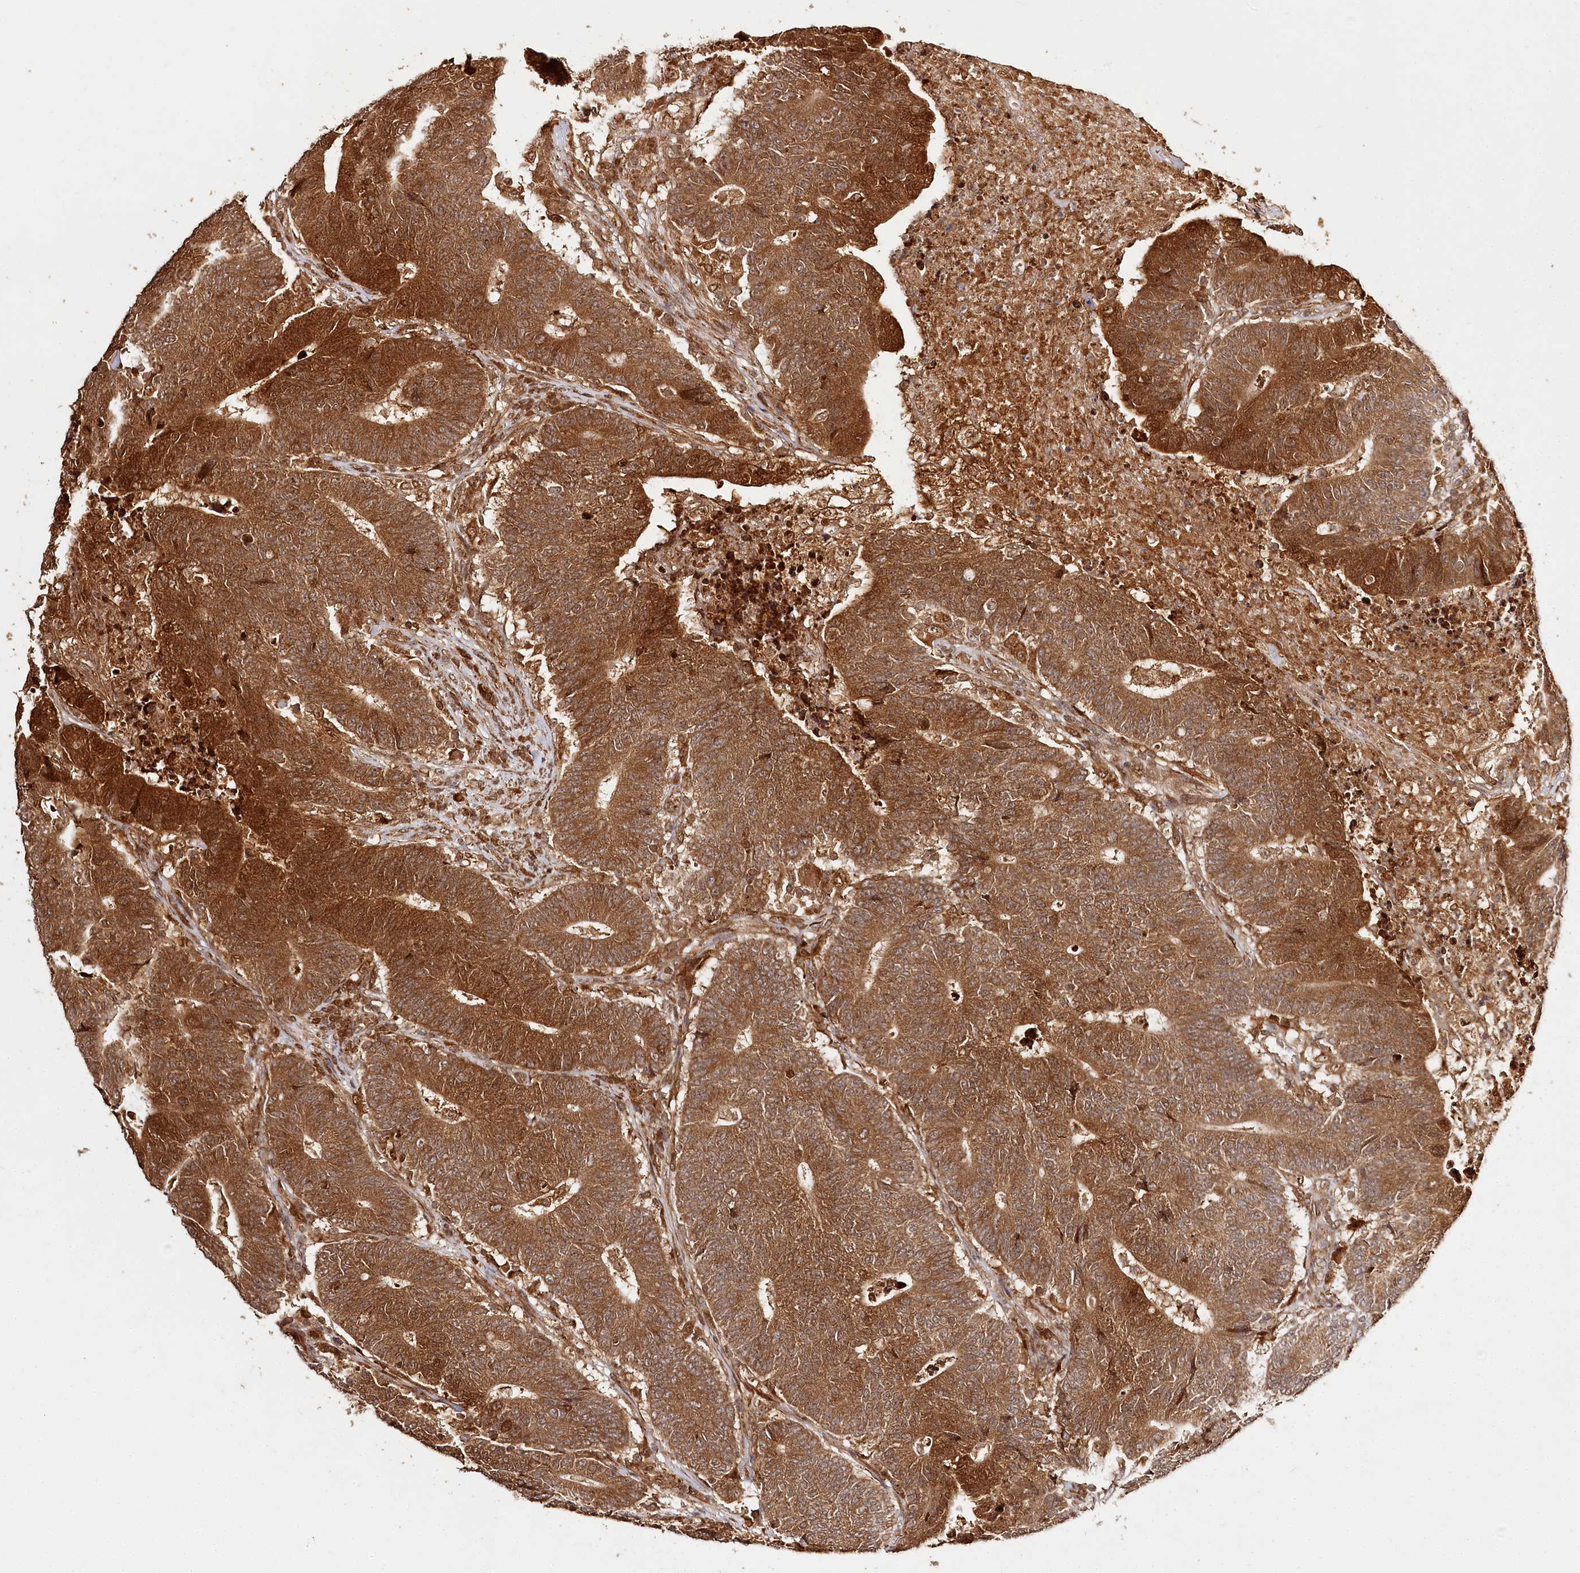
{"staining": {"intensity": "strong", "quantity": ">75%", "location": "cytoplasmic/membranous,nuclear"}, "tissue": "colorectal cancer", "cell_type": "Tumor cells", "image_type": "cancer", "snomed": [{"axis": "morphology", "description": "Normal tissue, NOS"}, {"axis": "morphology", "description": "Adenocarcinoma, NOS"}, {"axis": "topography", "description": "Colon"}], "caption": "A brown stain highlights strong cytoplasmic/membranous and nuclear expression of a protein in human adenocarcinoma (colorectal) tumor cells.", "gene": "ULK2", "patient": {"sex": "female", "age": 75}}